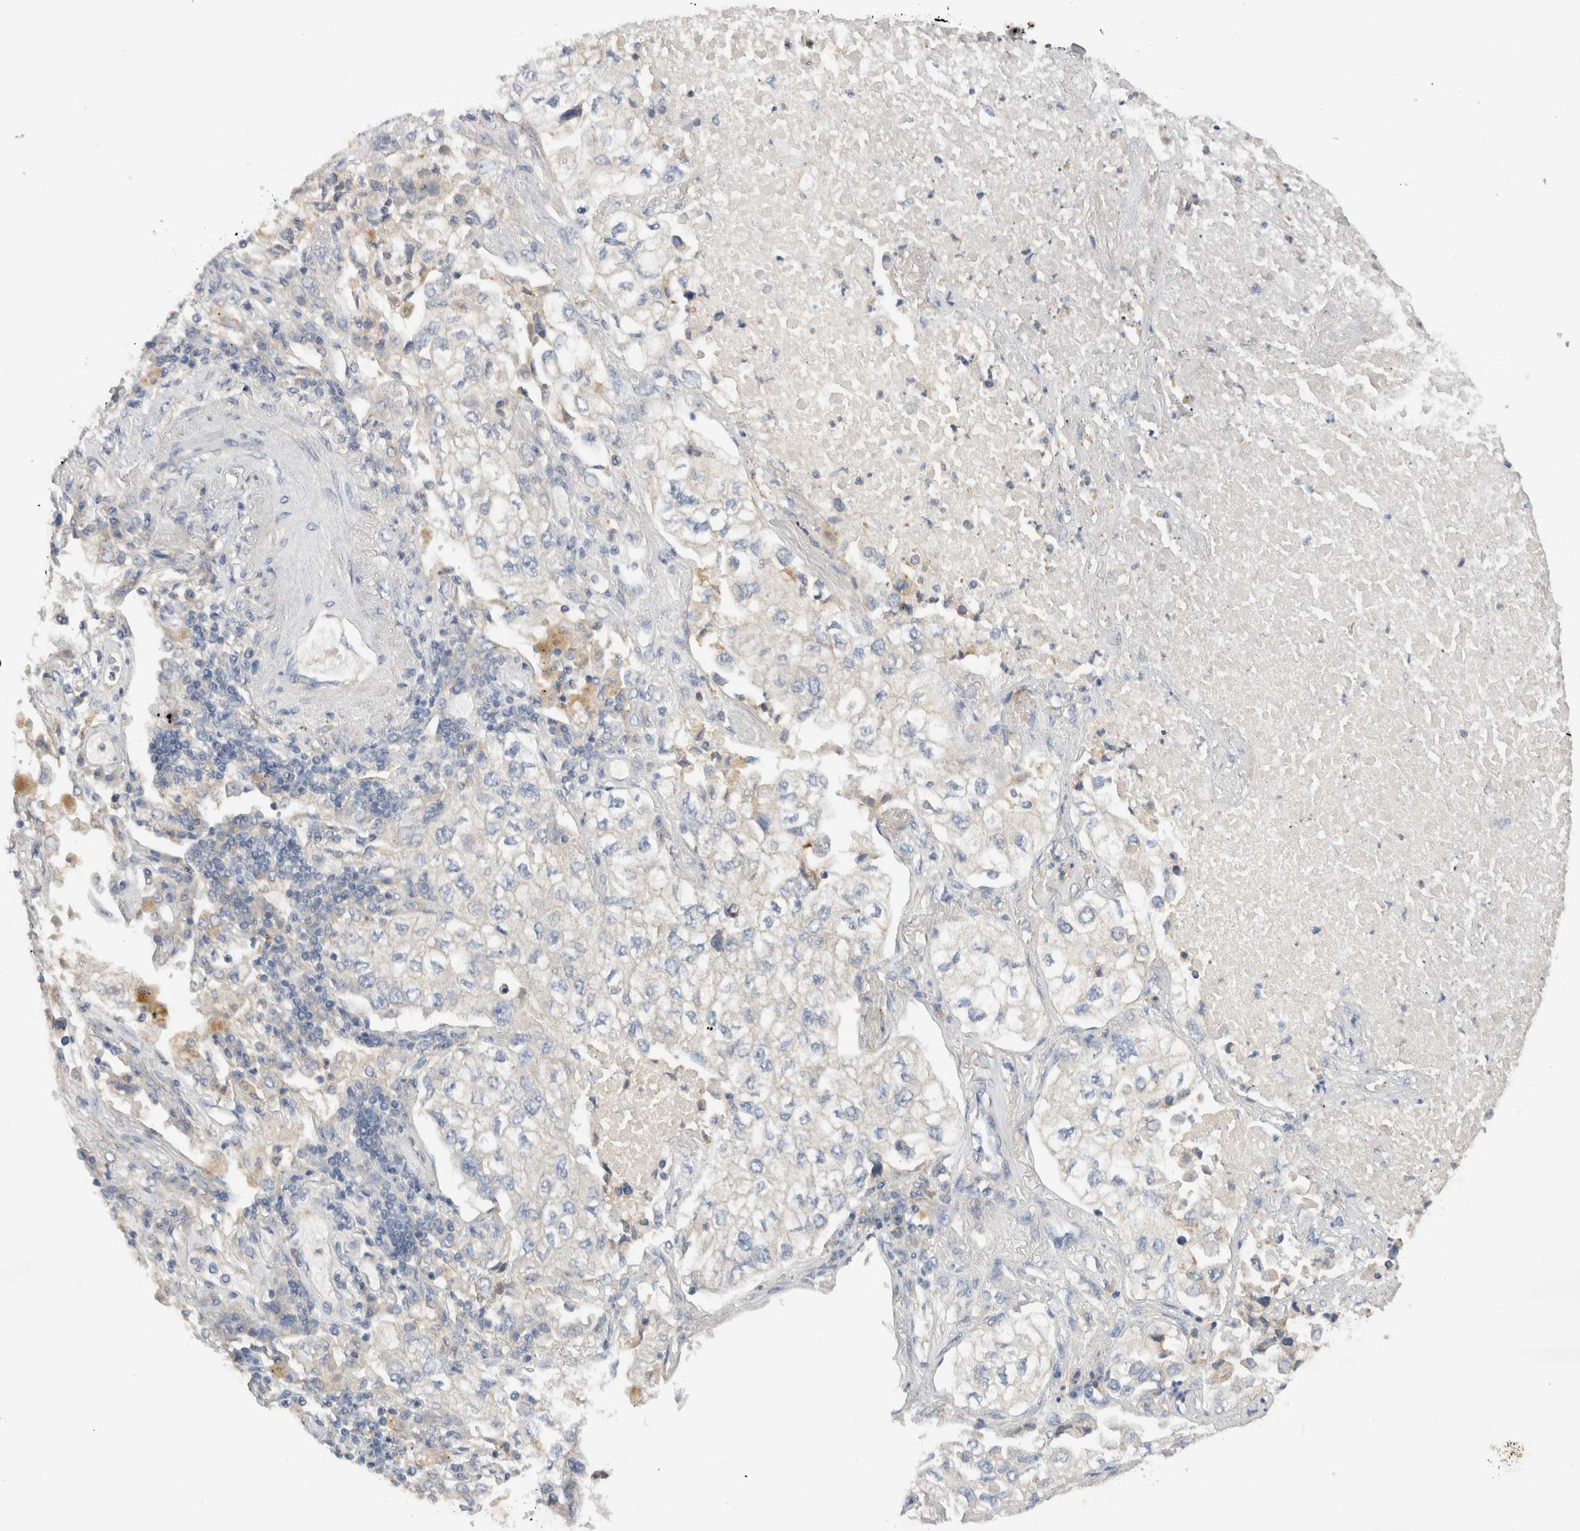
{"staining": {"intensity": "negative", "quantity": "none", "location": "none"}, "tissue": "lung cancer", "cell_type": "Tumor cells", "image_type": "cancer", "snomed": [{"axis": "morphology", "description": "Adenocarcinoma, NOS"}, {"axis": "topography", "description": "Lung"}], "caption": "DAB immunohistochemical staining of human lung cancer (adenocarcinoma) shows no significant expression in tumor cells.", "gene": "SGK3", "patient": {"sex": "male", "age": 63}}